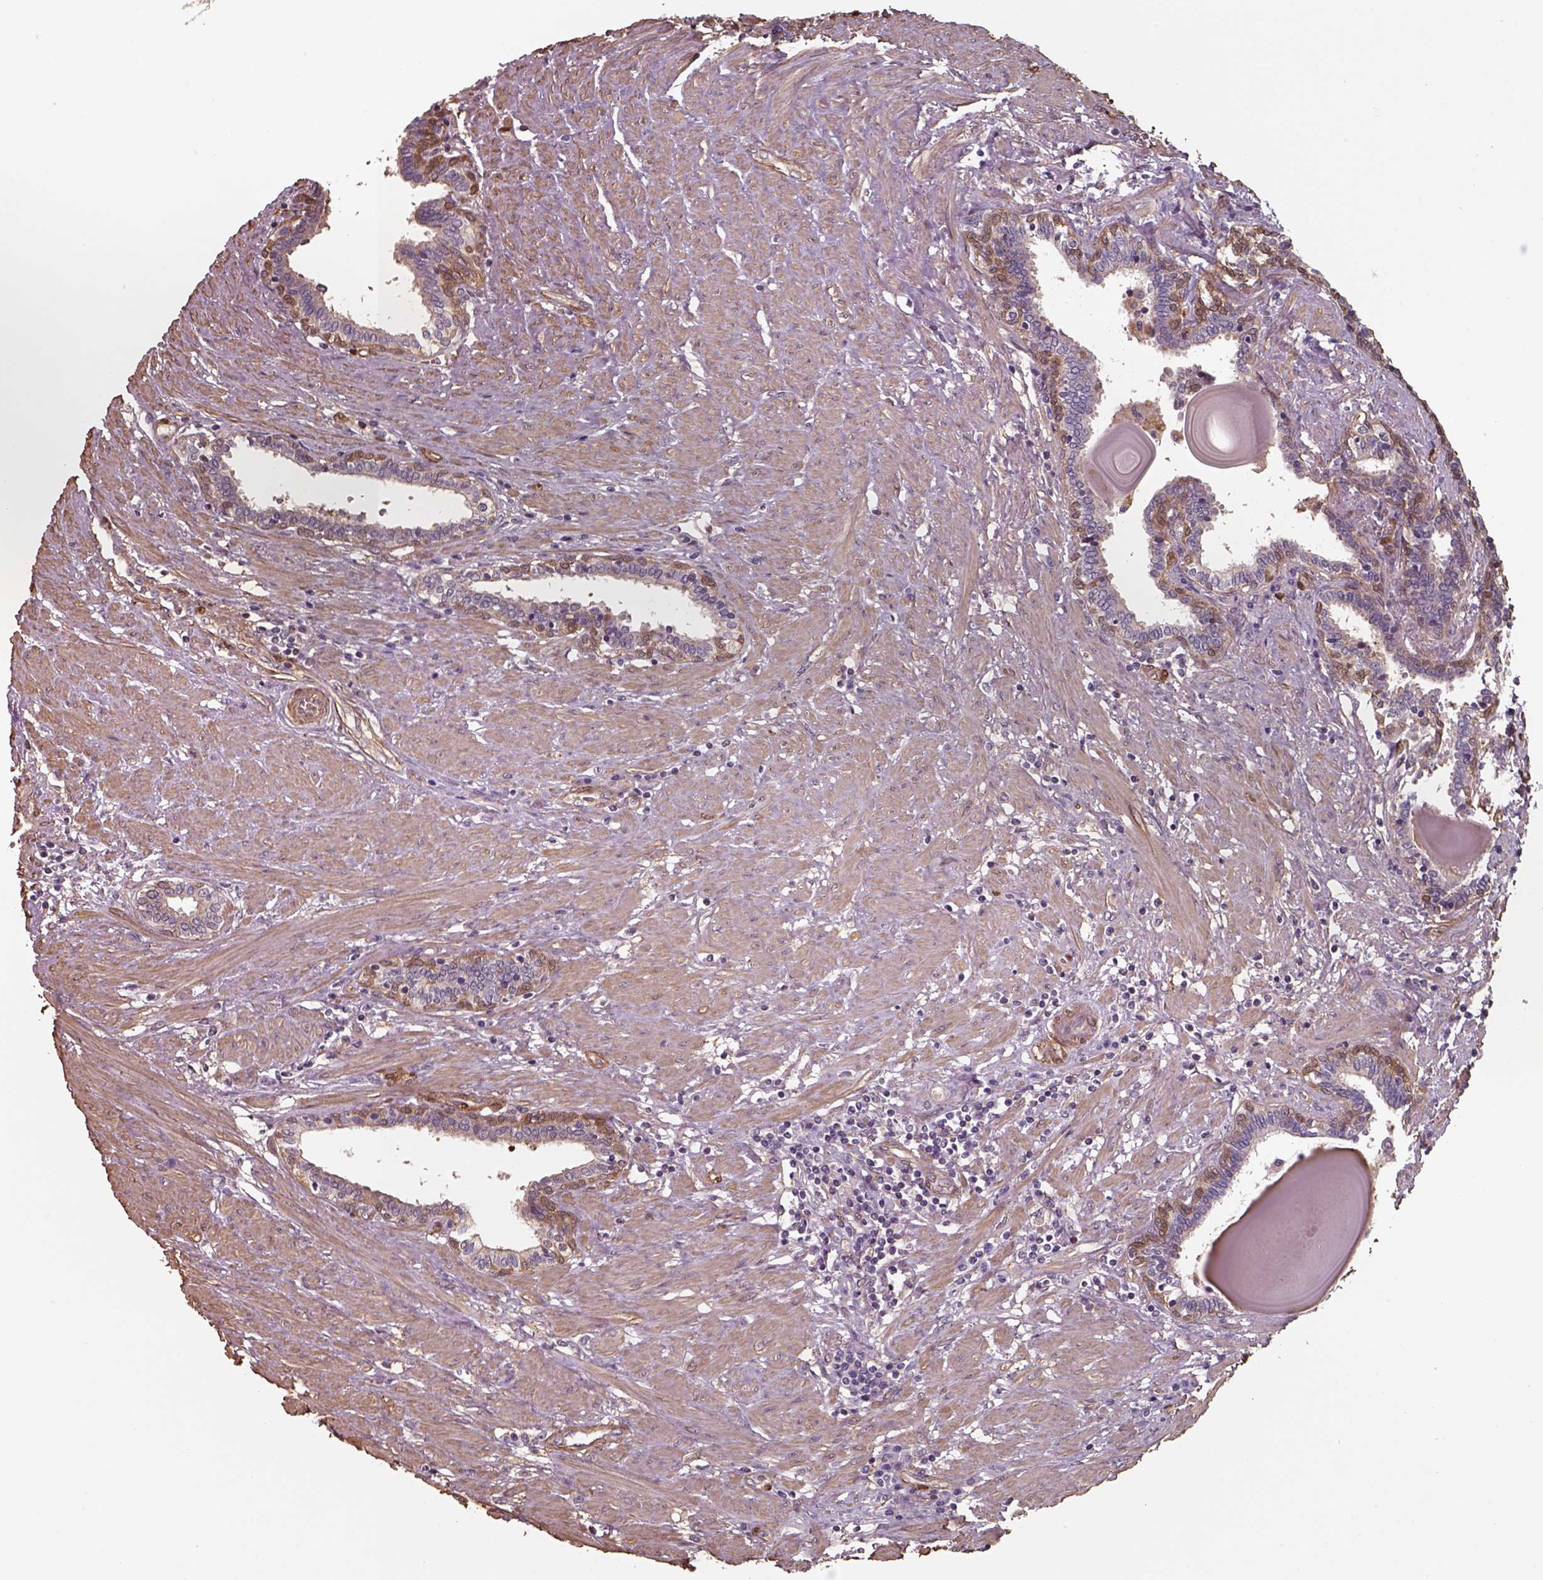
{"staining": {"intensity": "moderate", "quantity": "25%-75%", "location": "cytoplasmic/membranous"}, "tissue": "prostate", "cell_type": "Glandular cells", "image_type": "normal", "snomed": [{"axis": "morphology", "description": "Normal tissue, NOS"}, {"axis": "topography", "description": "Prostate"}], "caption": "About 25%-75% of glandular cells in normal human prostate exhibit moderate cytoplasmic/membranous protein expression as visualized by brown immunohistochemical staining.", "gene": "ISYNA1", "patient": {"sex": "male", "age": 55}}